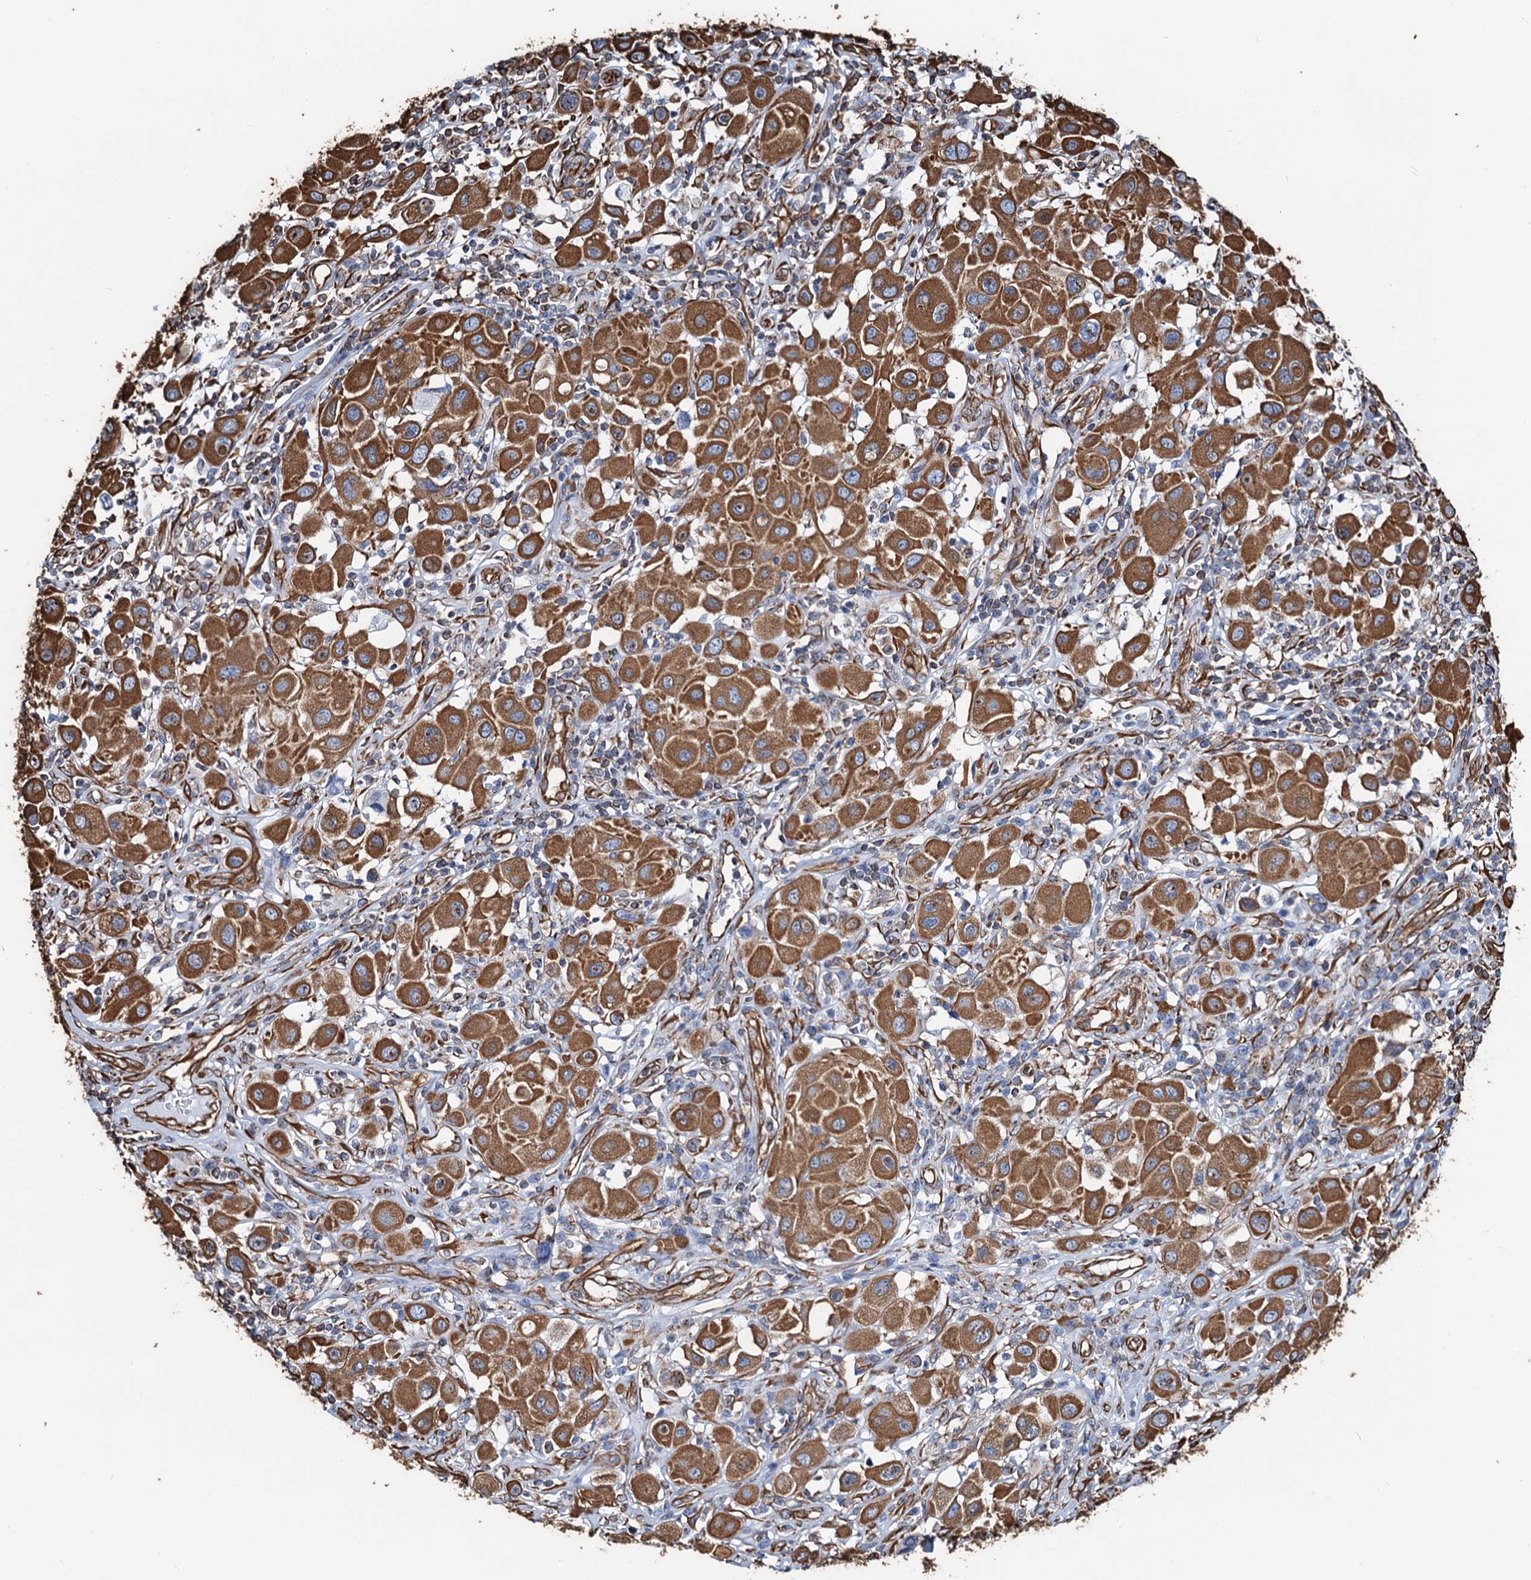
{"staining": {"intensity": "strong", "quantity": ">75%", "location": "cytoplasmic/membranous"}, "tissue": "melanoma", "cell_type": "Tumor cells", "image_type": "cancer", "snomed": [{"axis": "morphology", "description": "Malignant melanoma, Metastatic site"}, {"axis": "topography", "description": "Skin"}], "caption": "Human melanoma stained for a protein (brown) shows strong cytoplasmic/membranous positive positivity in about >75% of tumor cells.", "gene": "PGM2", "patient": {"sex": "male", "age": 41}}